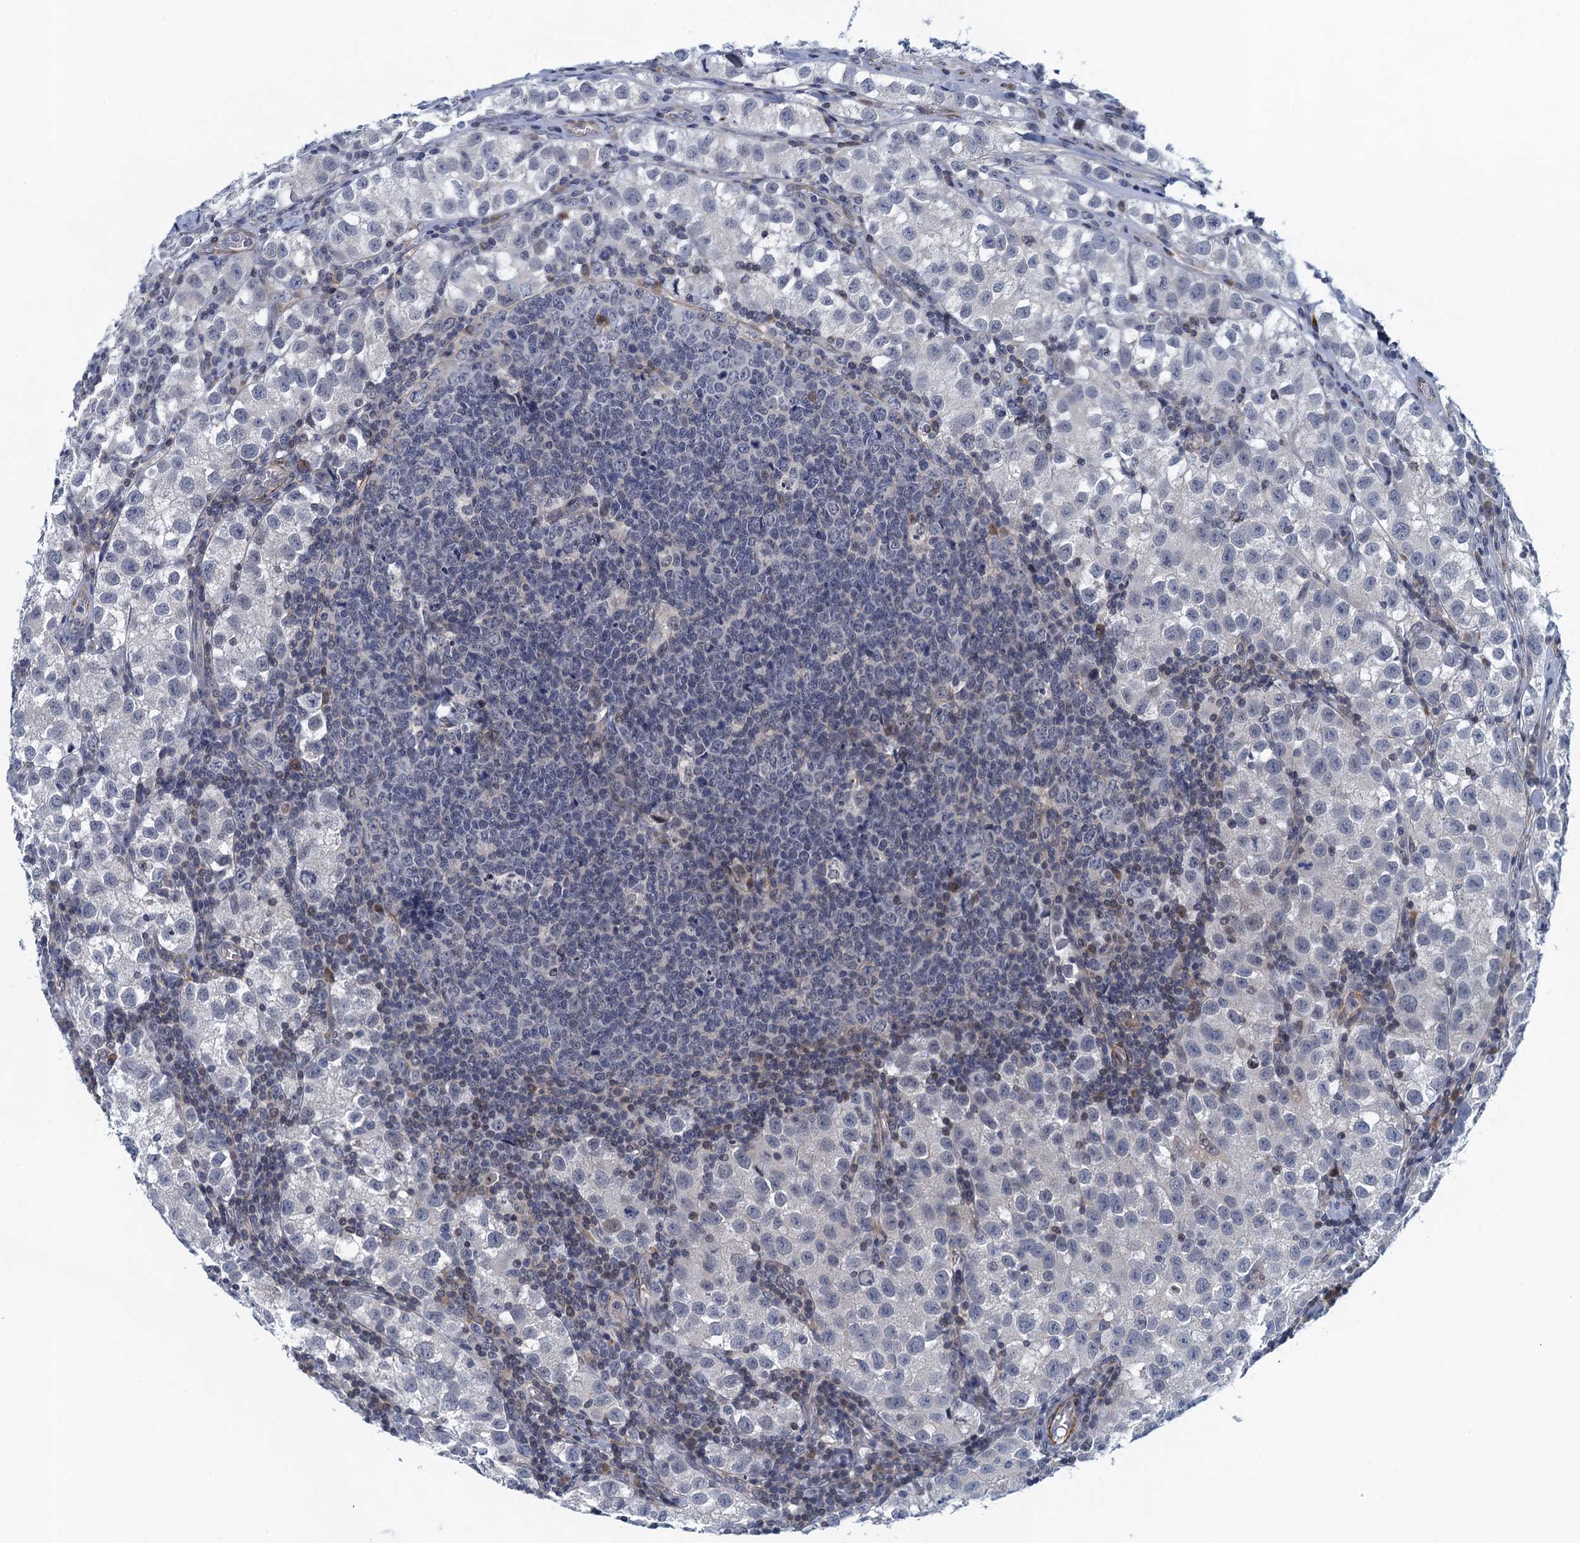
{"staining": {"intensity": "negative", "quantity": "none", "location": "none"}, "tissue": "testis cancer", "cell_type": "Tumor cells", "image_type": "cancer", "snomed": [{"axis": "morphology", "description": "Seminoma, NOS"}, {"axis": "morphology", "description": "Carcinoma, Embryonal, NOS"}, {"axis": "topography", "description": "Testis"}], "caption": "The photomicrograph shows no significant expression in tumor cells of testis cancer (embryonal carcinoma).", "gene": "ALG2", "patient": {"sex": "male", "age": 43}}